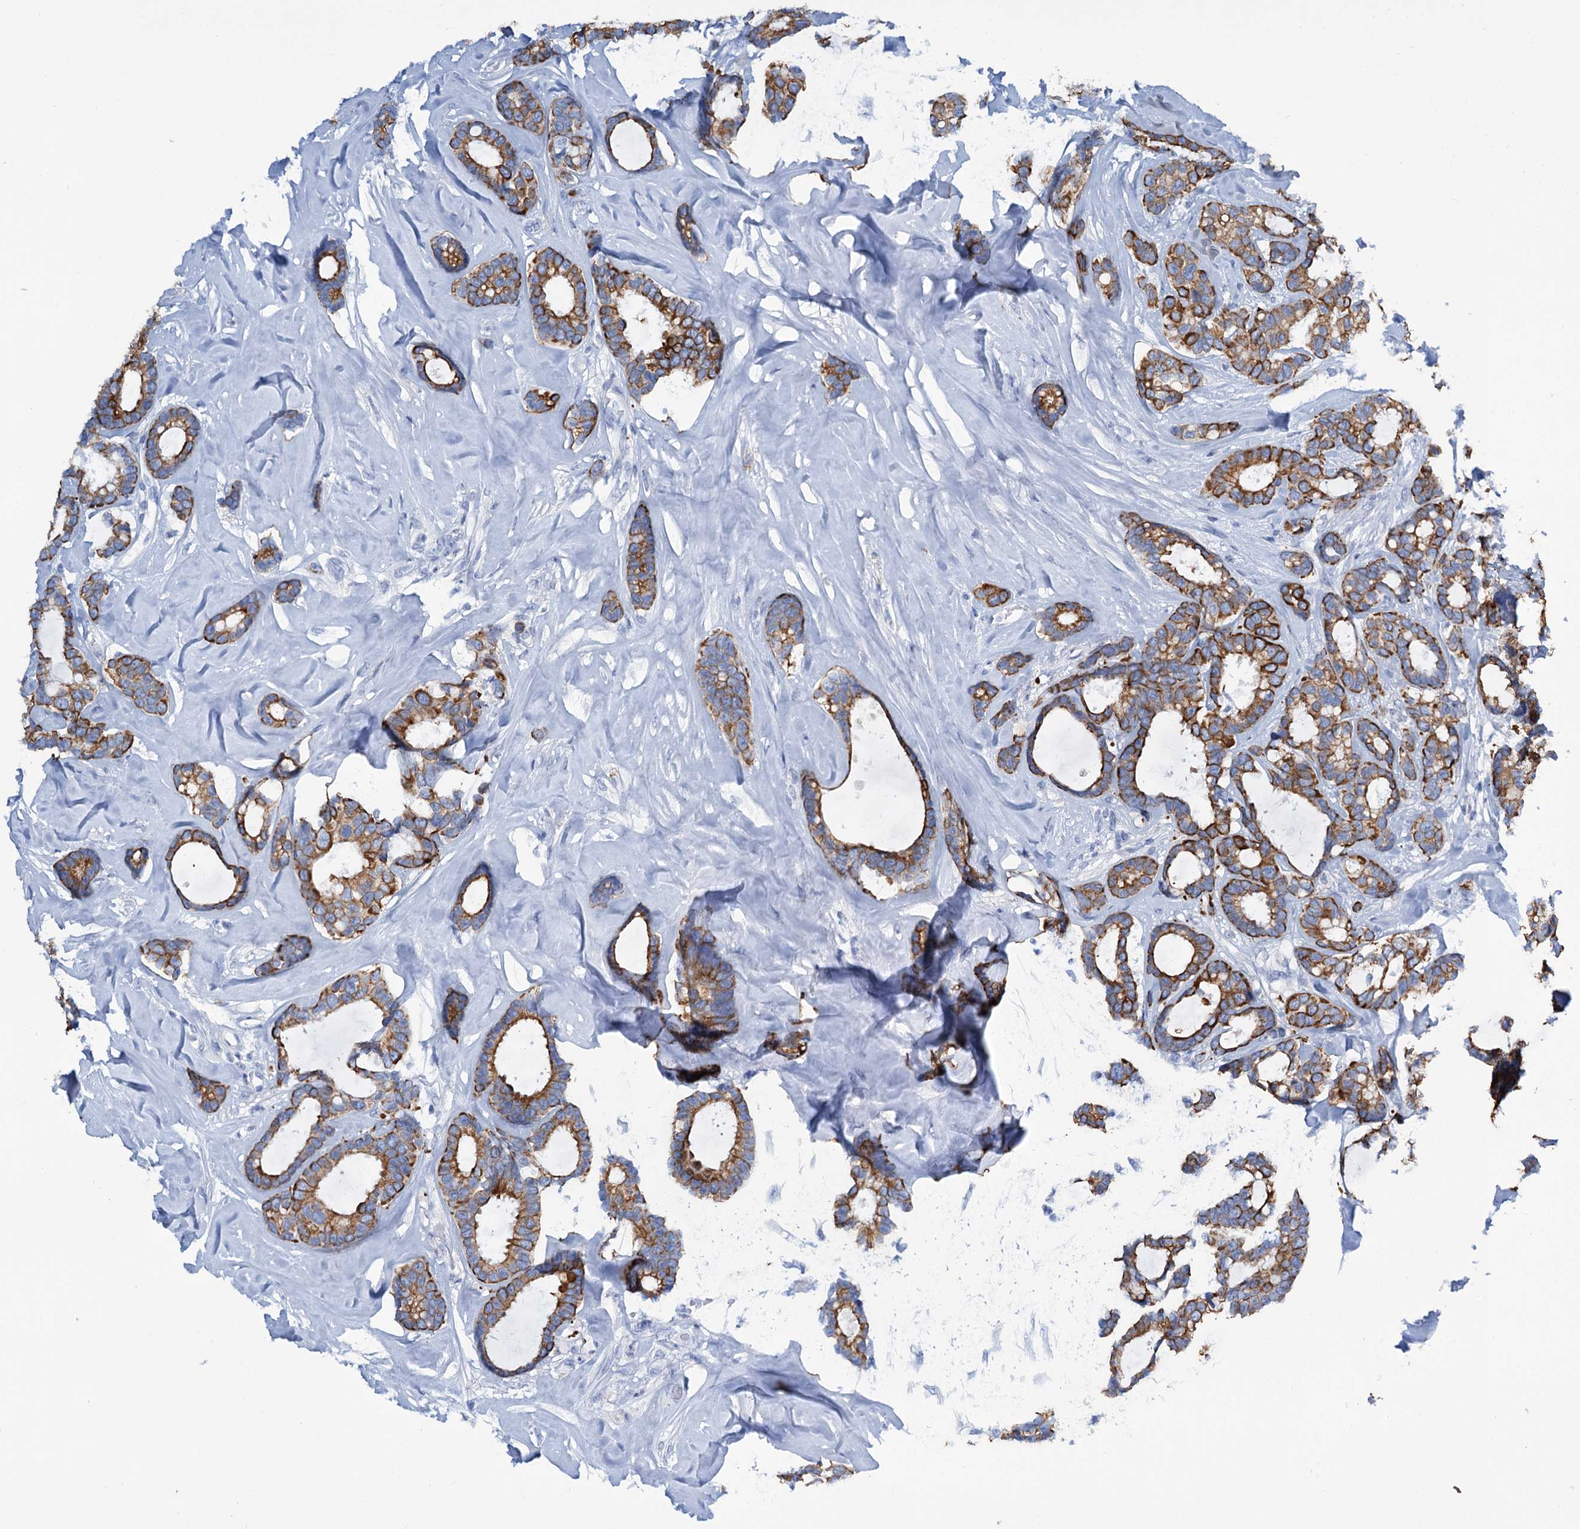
{"staining": {"intensity": "moderate", "quantity": ">75%", "location": "cytoplasmic/membranous"}, "tissue": "breast cancer", "cell_type": "Tumor cells", "image_type": "cancer", "snomed": [{"axis": "morphology", "description": "Duct carcinoma"}, {"axis": "topography", "description": "Breast"}], "caption": "Immunohistochemical staining of human breast intraductal carcinoma shows medium levels of moderate cytoplasmic/membranous protein positivity in about >75% of tumor cells.", "gene": "FAAP20", "patient": {"sex": "female", "age": 87}}